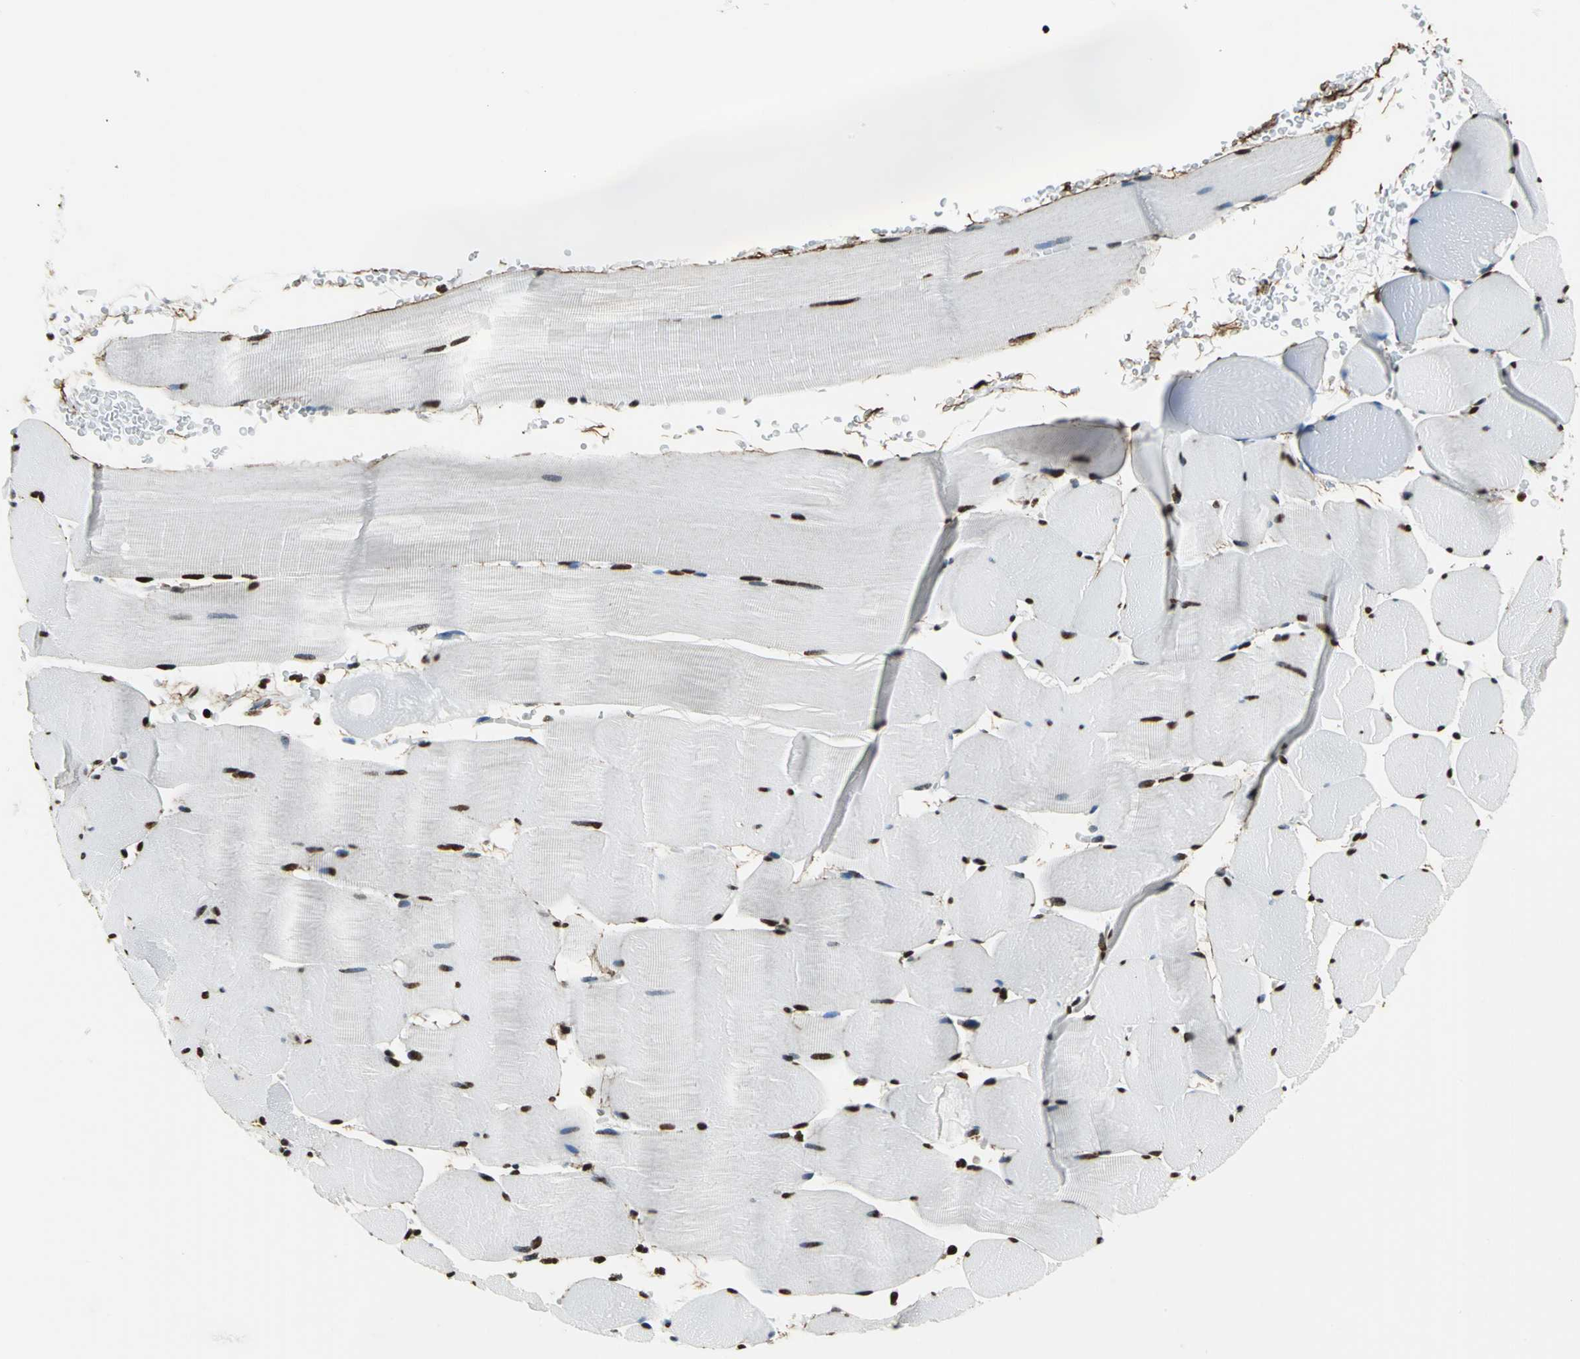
{"staining": {"intensity": "strong", "quantity": "25%-75%", "location": "nuclear"}, "tissue": "skeletal muscle", "cell_type": "Myocytes", "image_type": "normal", "snomed": [{"axis": "morphology", "description": "Normal tissue, NOS"}, {"axis": "topography", "description": "Skeletal muscle"}], "caption": "Myocytes exhibit high levels of strong nuclear expression in approximately 25%-75% of cells in unremarkable skeletal muscle.", "gene": "APEX1", "patient": {"sex": "male", "age": 62}}